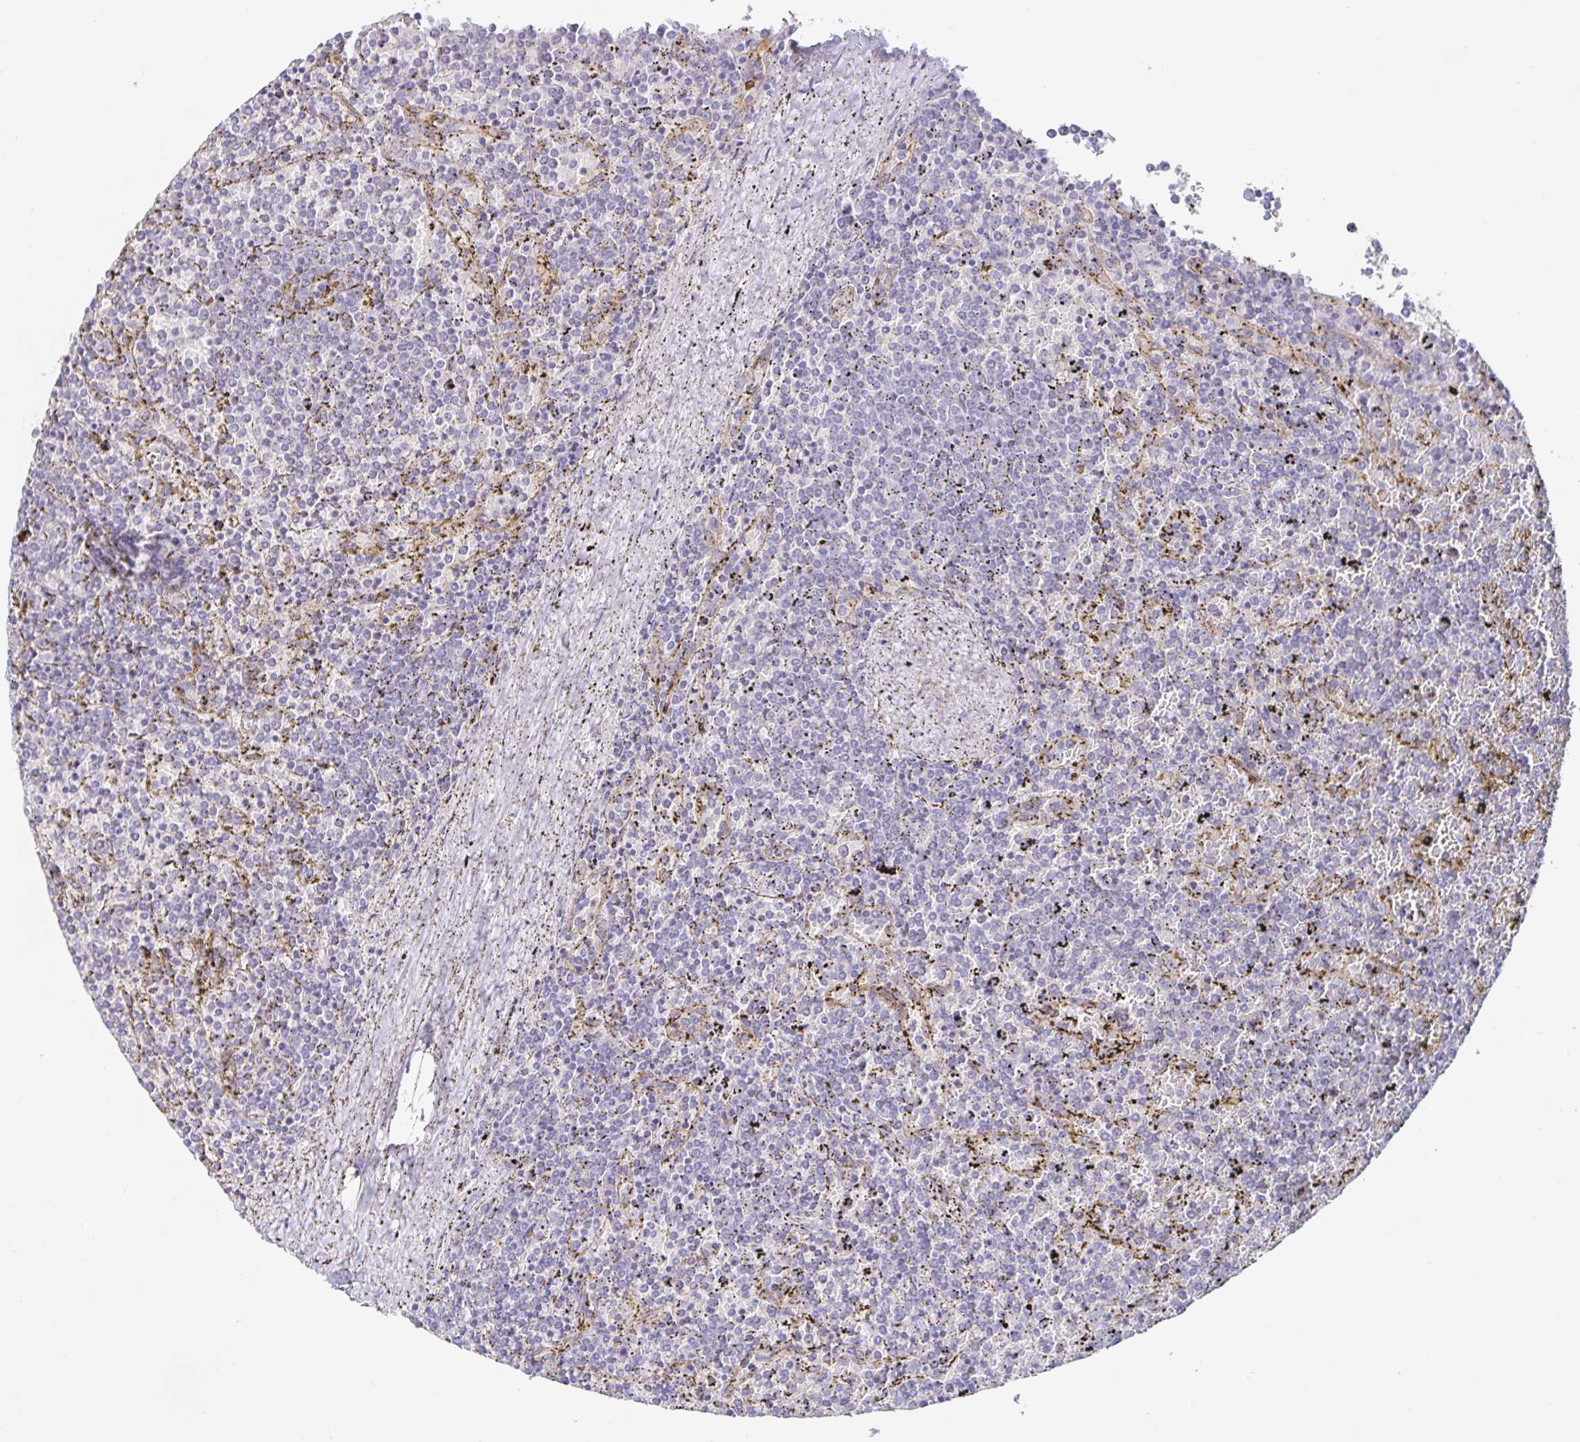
{"staining": {"intensity": "negative", "quantity": "none", "location": "none"}, "tissue": "lymphoma", "cell_type": "Tumor cells", "image_type": "cancer", "snomed": [{"axis": "morphology", "description": "Malignant lymphoma, non-Hodgkin's type, Low grade"}, {"axis": "topography", "description": "Spleen"}], "caption": "There is no significant expression in tumor cells of low-grade malignant lymphoma, non-Hodgkin's type.", "gene": "SPPL3", "patient": {"sex": "female", "age": 77}}